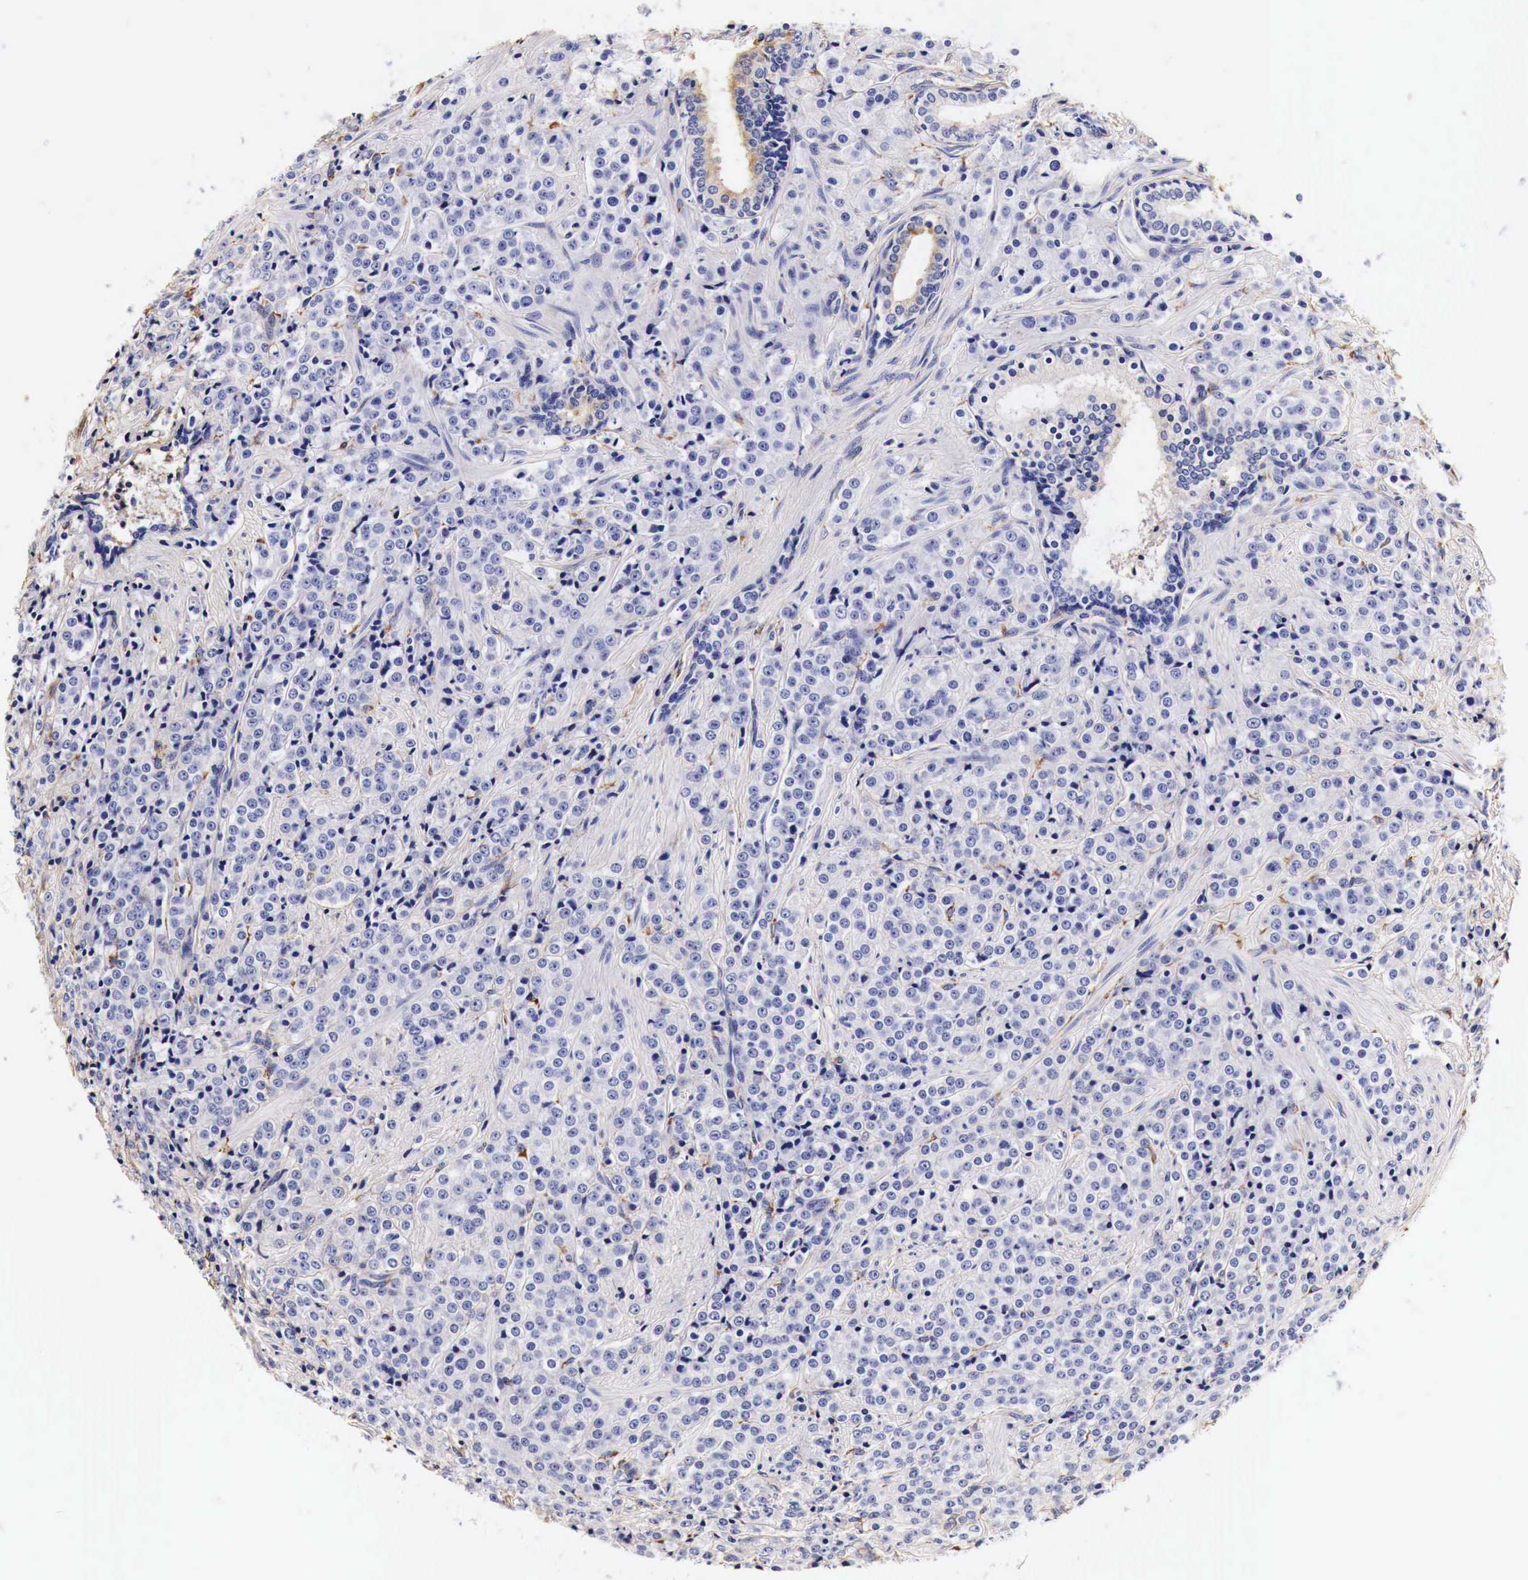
{"staining": {"intensity": "weak", "quantity": "<25%", "location": "cytoplasmic/membranous"}, "tissue": "prostate cancer", "cell_type": "Tumor cells", "image_type": "cancer", "snomed": [{"axis": "morphology", "description": "Adenocarcinoma, Medium grade"}, {"axis": "topography", "description": "Prostate"}], "caption": "High power microscopy histopathology image of an immunohistochemistry micrograph of prostate cancer, revealing no significant staining in tumor cells. (DAB (3,3'-diaminobenzidine) IHC with hematoxylin counter stain).", "gene": "LAMB2", "patient": {"sex": "male", "age": 70}}